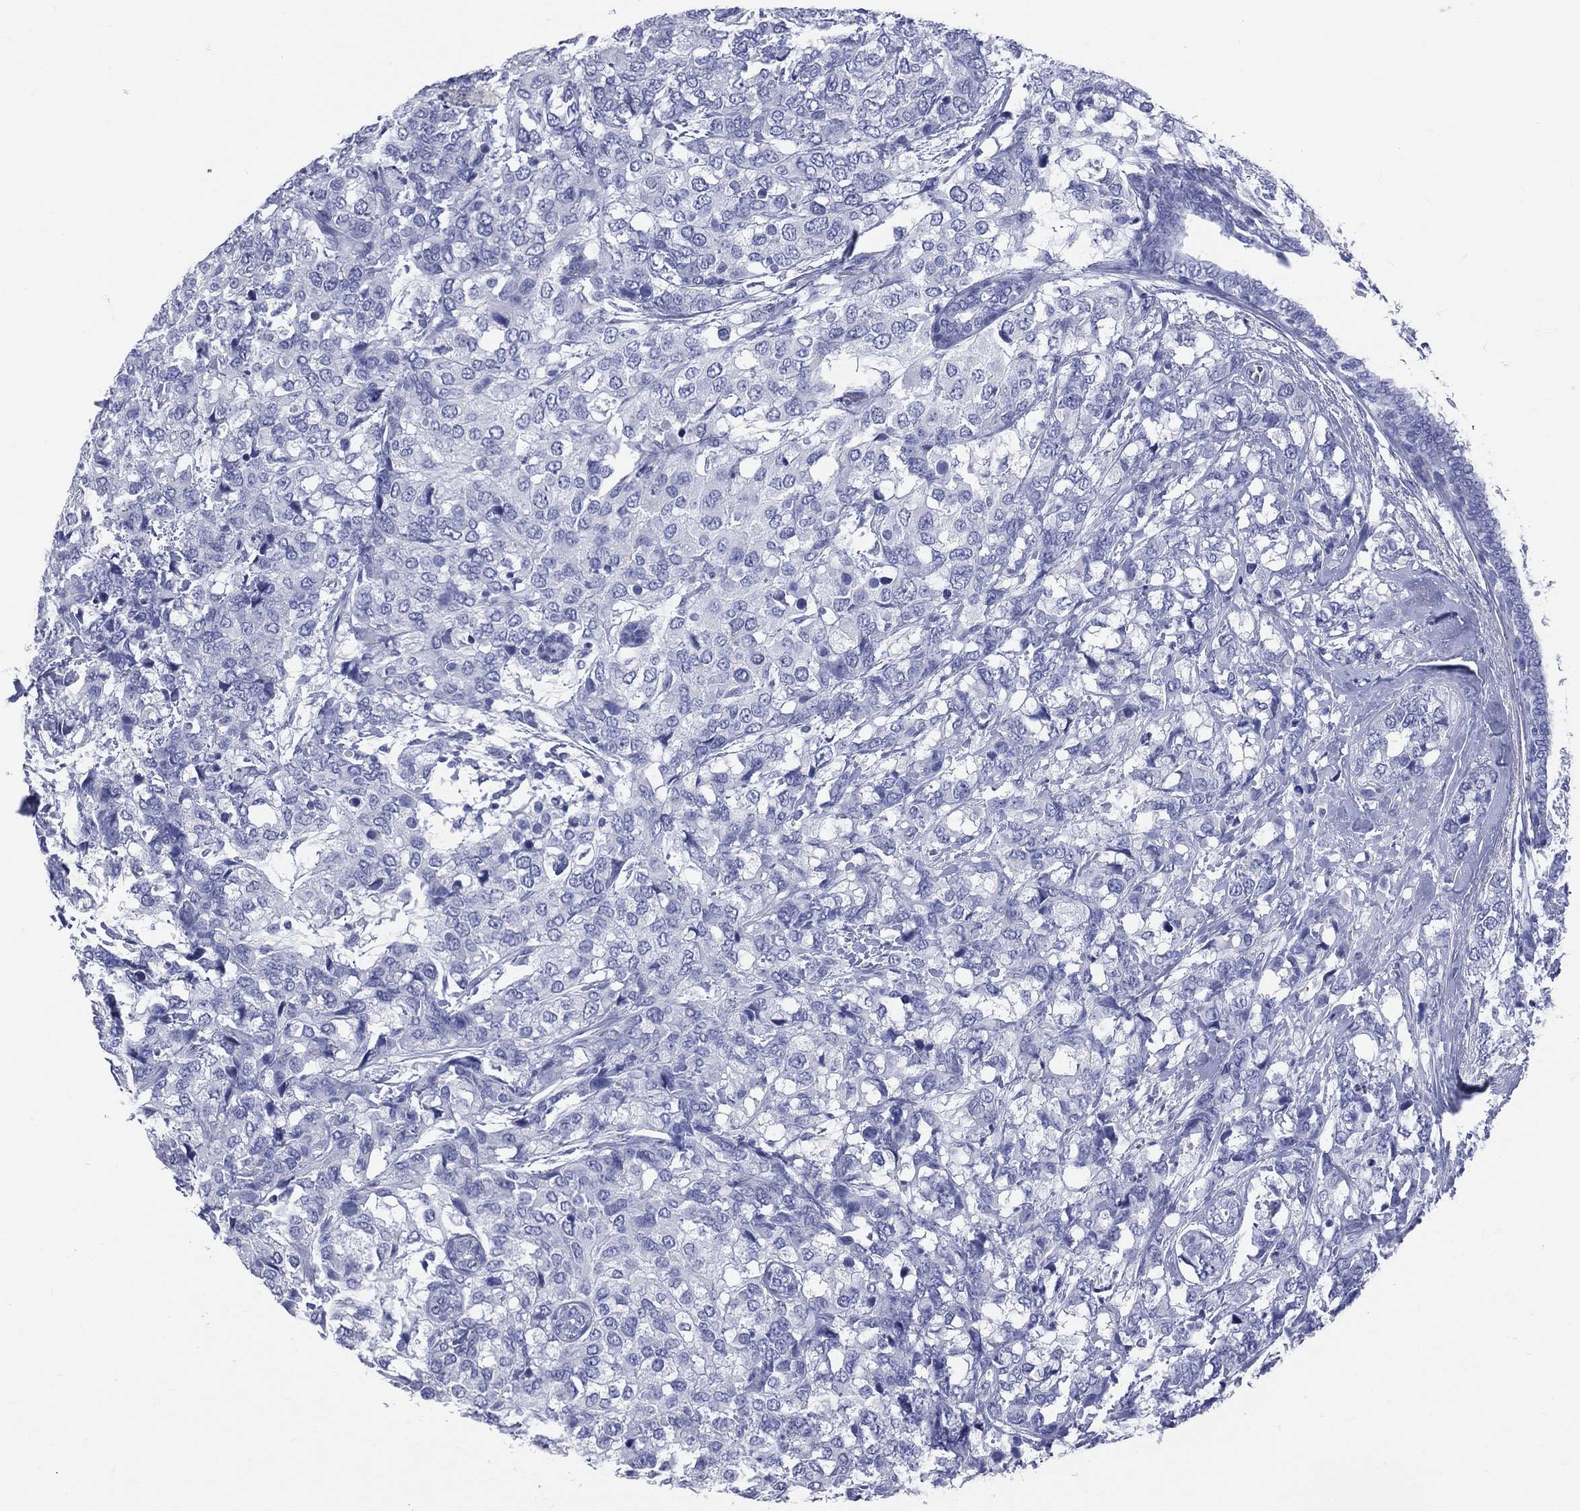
{"staining": {"intensity": "negative", "quantity": "none", "location": "none"}, "tissue": "breast cancer", "cell_type": "Tumor cells", "image_type": "cancer", "snomed": [{"axis": "morphology", "description": "Lobular carcinoma"}, {"axis": "topography", "description": "Breast"}], "caption": "Immunohistochemistry photomicrograph of neoplastic tissue: breast lobular carcinoma stained with DAB exhibits no significant protein staining in tumor cells.", "gene": "CYLC1", "patient": {"sex": "female", "age": 59}}